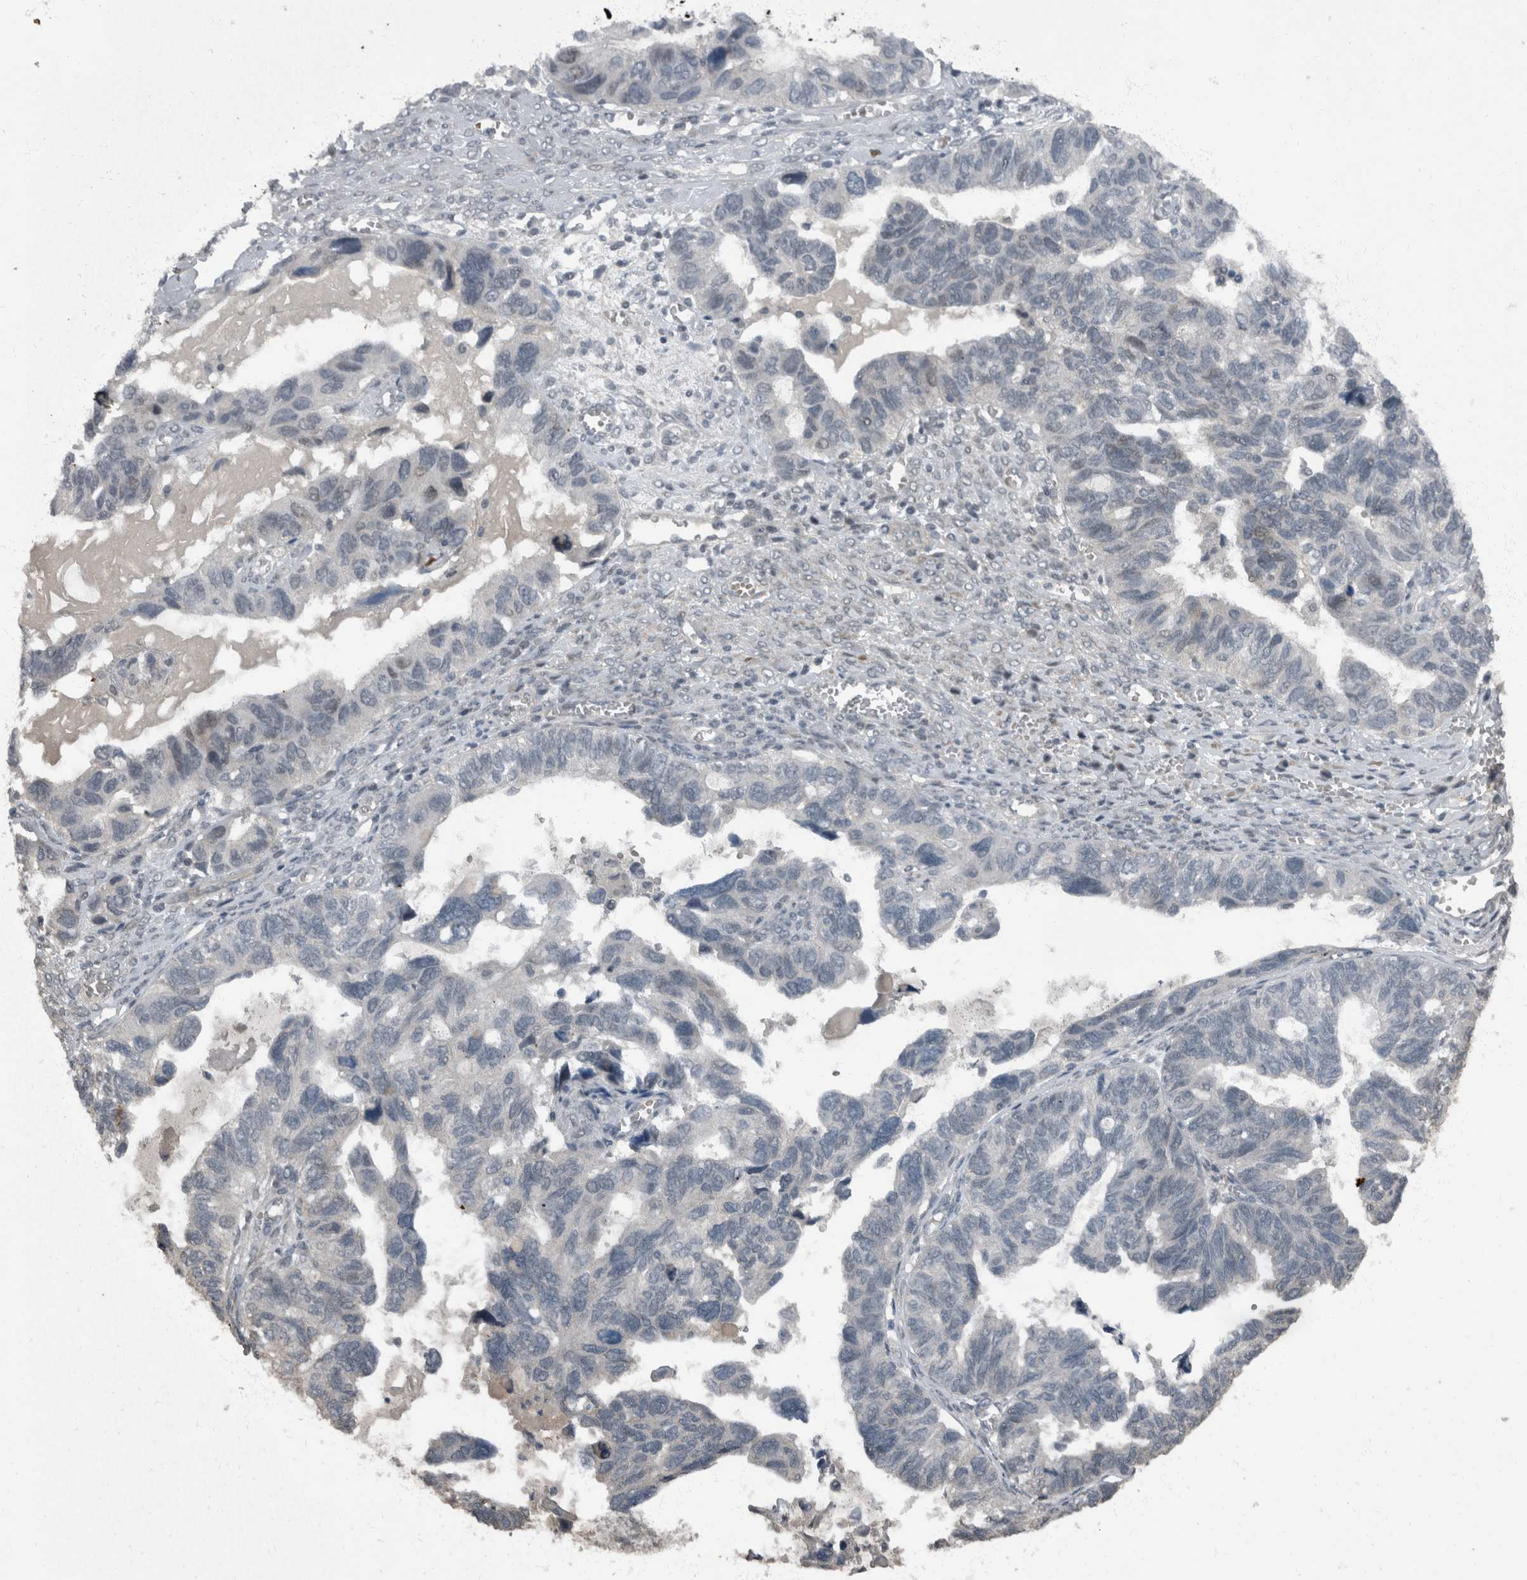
{"staining": {"intensity": "negative", "quantity": "none", "location": "none"}, "tissue": "ovarian cancer", "cell_type": "Tumor cells", "image_type": "cancer", "snomed": [{"axis": "morphology", "description": "Cystadenocarcinoma, serous, NOS"}, {"axis": "topography", "description": "Ovary"}], "caption": "Immunohistochemical staining of ovarian cancer shows no significant positivity in tumor cells. (DAB (3,3'-diaminobenzidine) IHC visualized using brightfield microscopy, high magnification).", "gene": "WDR33", "patient": {"sex": "female", "age": 79}}